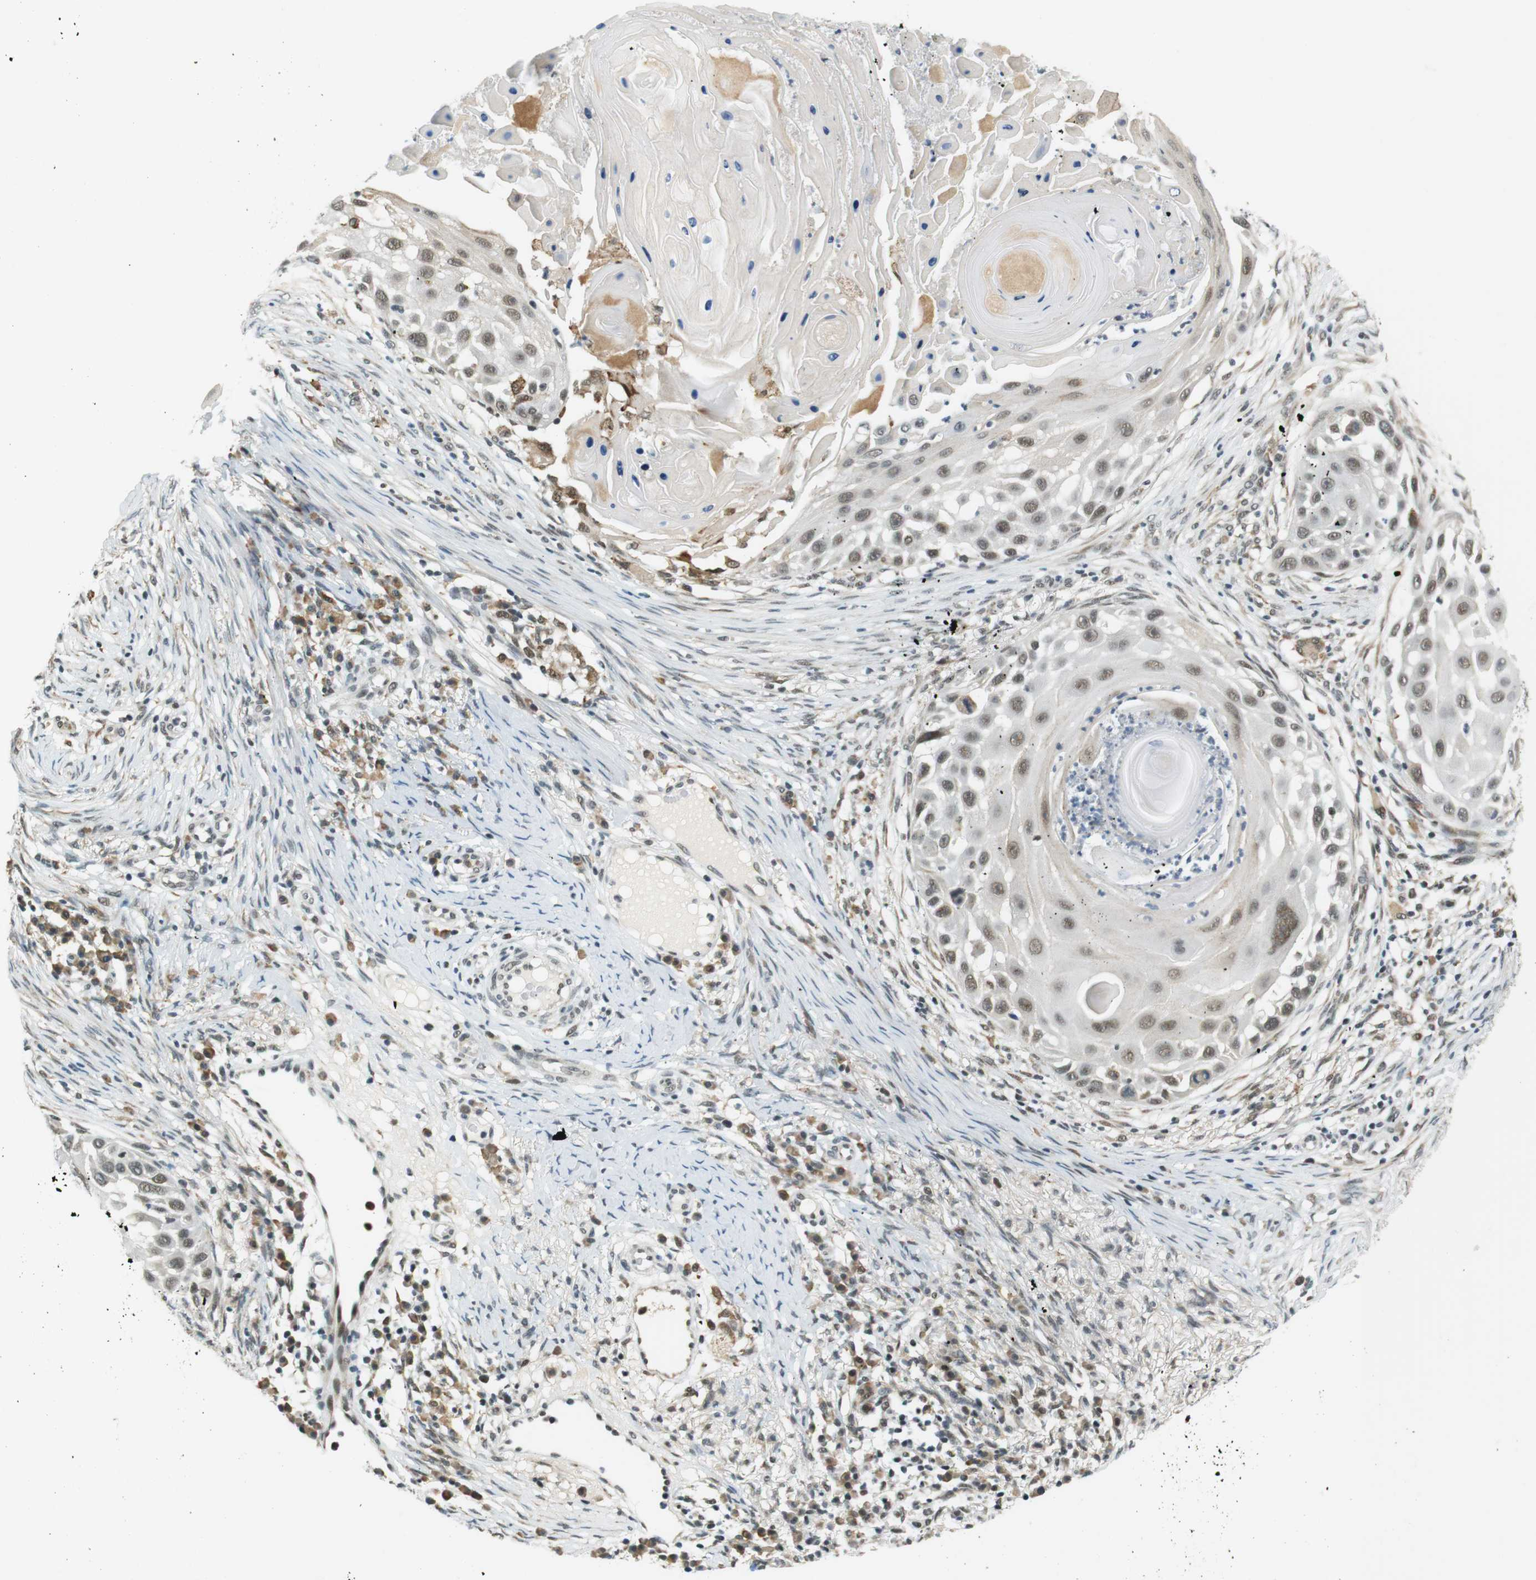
{"staining": {"intensity": "weak", "quantity": ">75%", "location": "nuclear"}, "tissue": "skin cancer", "cell_type": "Tumor cells", "image_type": "cancer", "snomed": [{"axis": "morphology", "description": "Squamous cell carcinoma, NOS"}, {"axis": "topography", "description": "Skin"}], "caption": "Immunohistochemical staining of human squamous cell carcinoma (skin) demonstrates weak nuclear protein staining in about >75% of tumor cells.", "gene": "RNF38", "patient": {"sex": "female", "age": 44}}